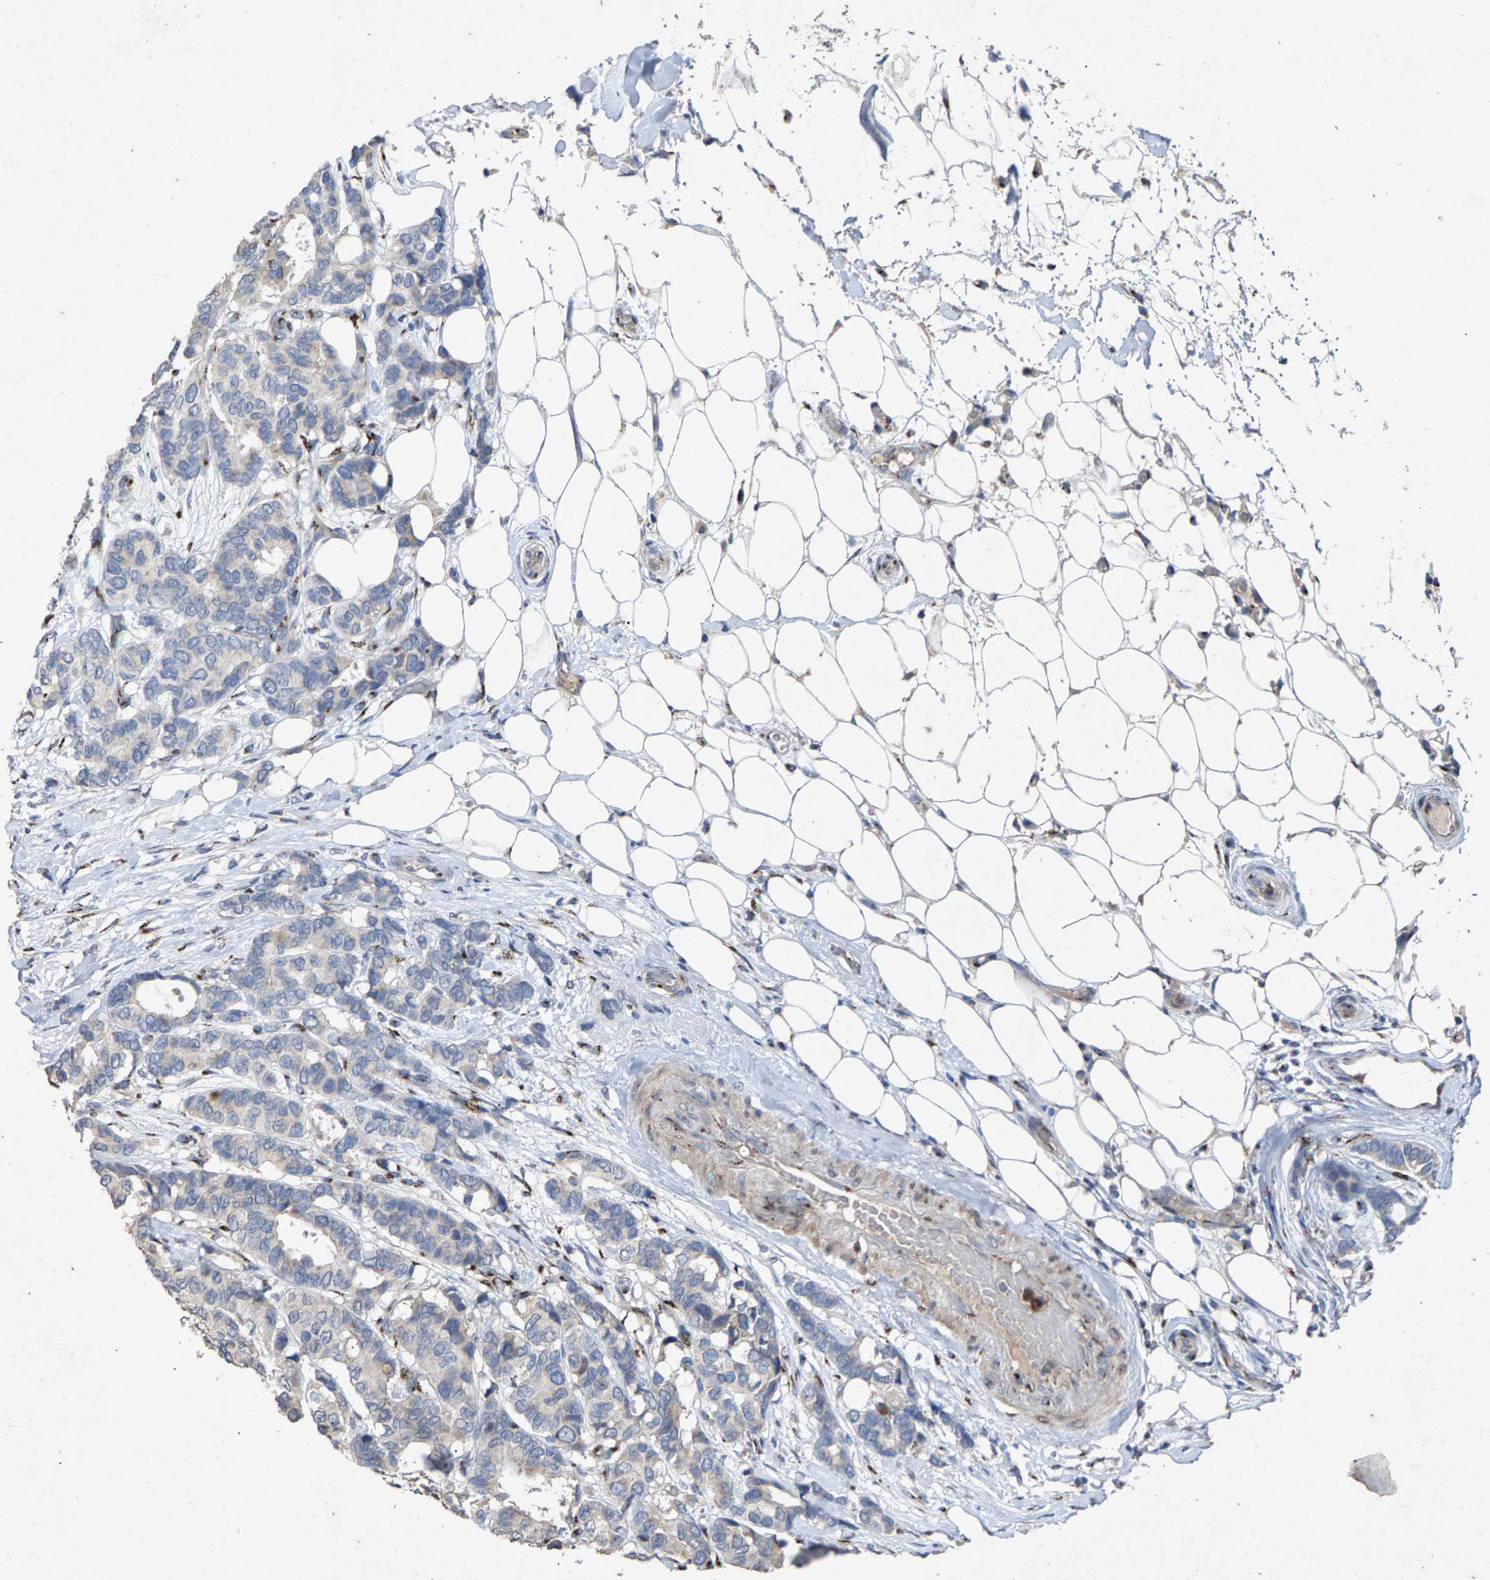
{"staining": {"intensity": "moderate", "quantity": "<25%", "location": "cytoplasmic/membranous"}, "tissue": "breast cancer", "cell_type": "Tumor cells", "image_type": "cancer", "snomed": [{"axis": "morphology", "description": "Duct carcinoma"}, {"axis": "topography", "description": "Breast"}], "caption": "Protein expression analysis of breast cancer reveals moderate cytoplasmic/membranous positivity in approximately <25% of tumor cells. (brown staining indicates protein expression, while blue staining denotes nuclei).", "gene": "MAN2A1", "patient": {"sex": "female", "age": 87}}